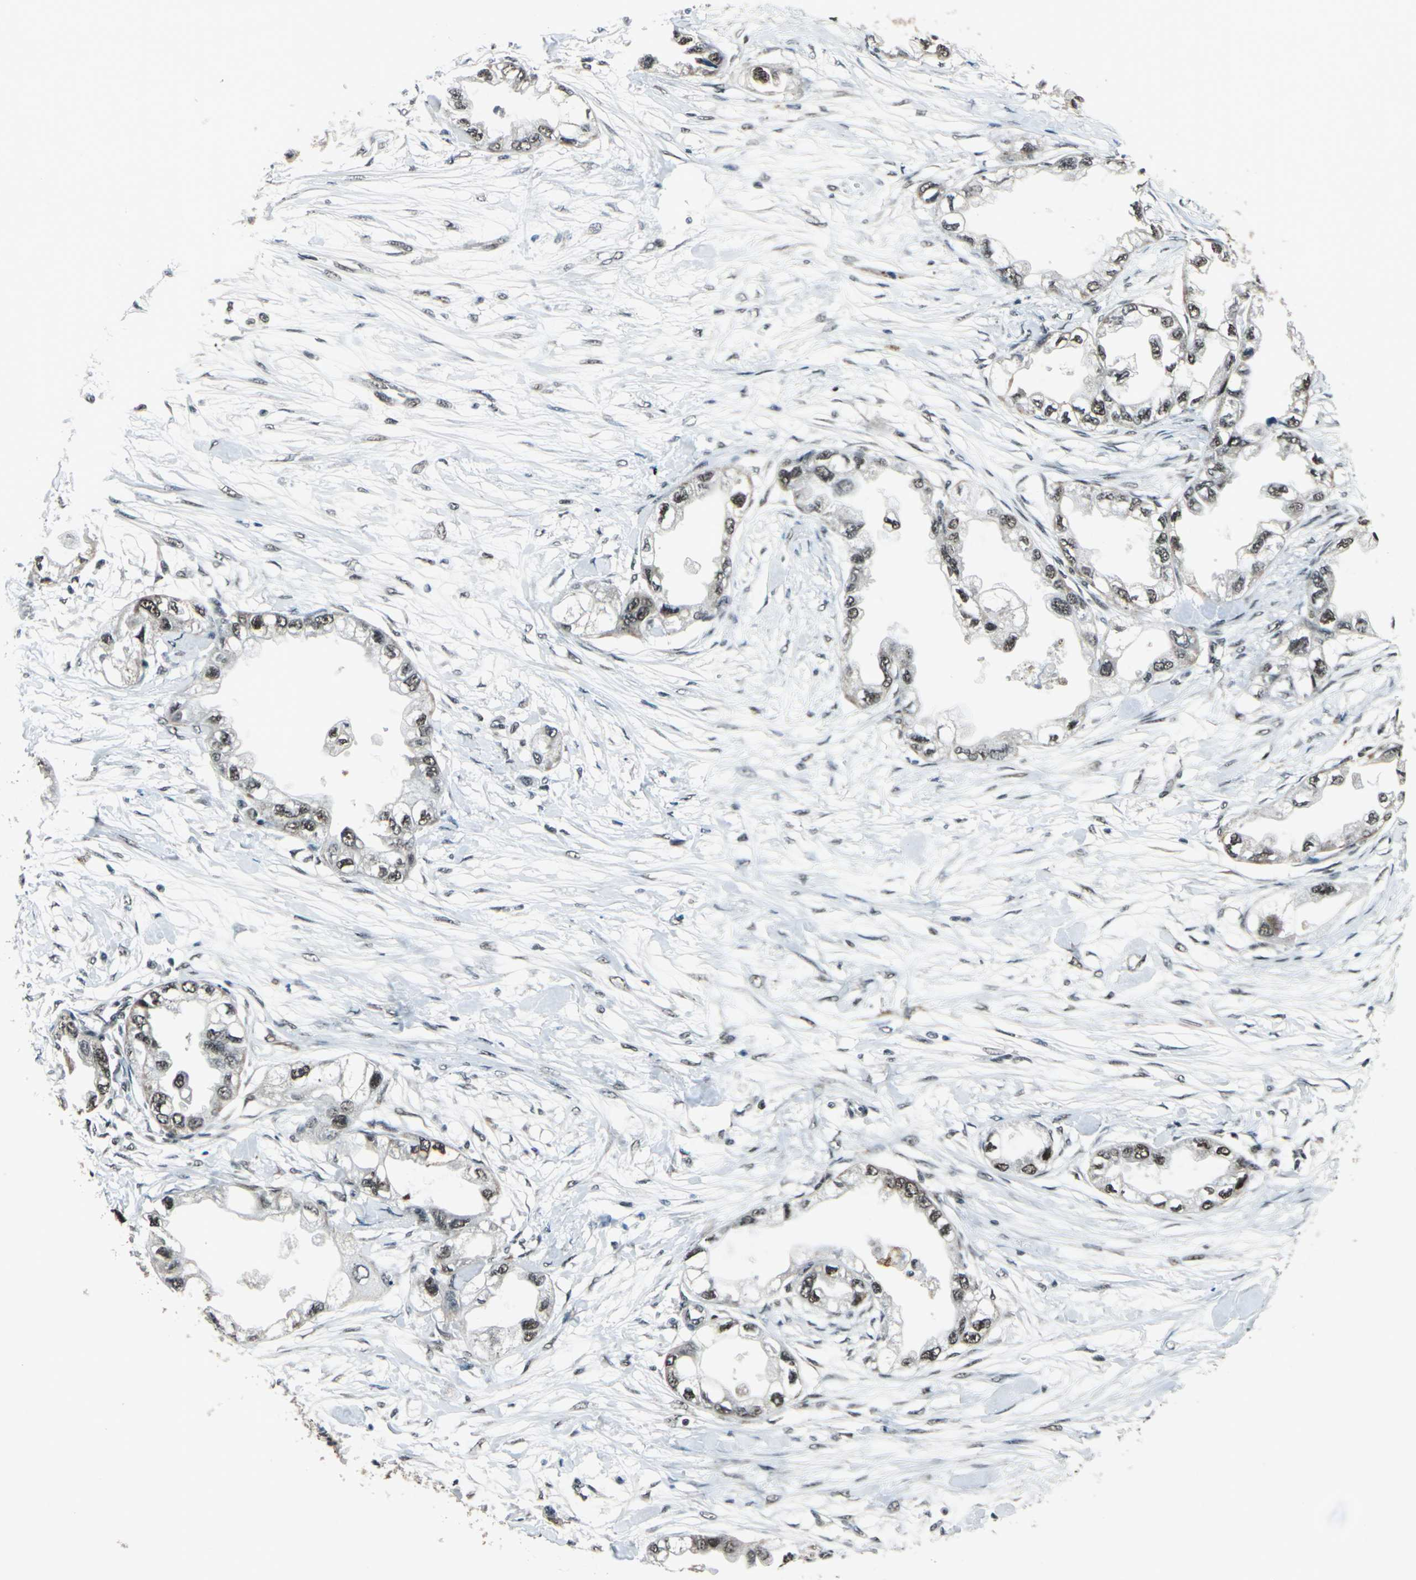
{"staining": {"intensity": "weak", "quantity": "<25%", "location": "nuclear"}, "tissue": "endometrial cancer", "cell_type": "Tumor cells", "image_type": "cancer", "snomed": [{"axis": "morphology", "description": "Adenocarcinoma, NOS"}, {"axis": "topography", "description": "Endometrium"}], "caption": "The image reveals no significant positivity in tumor cells of endometrial cancer (adenocarcinoma).", "gene": "BCLAF1", "patient": {"sex": "female", "age": 67}}